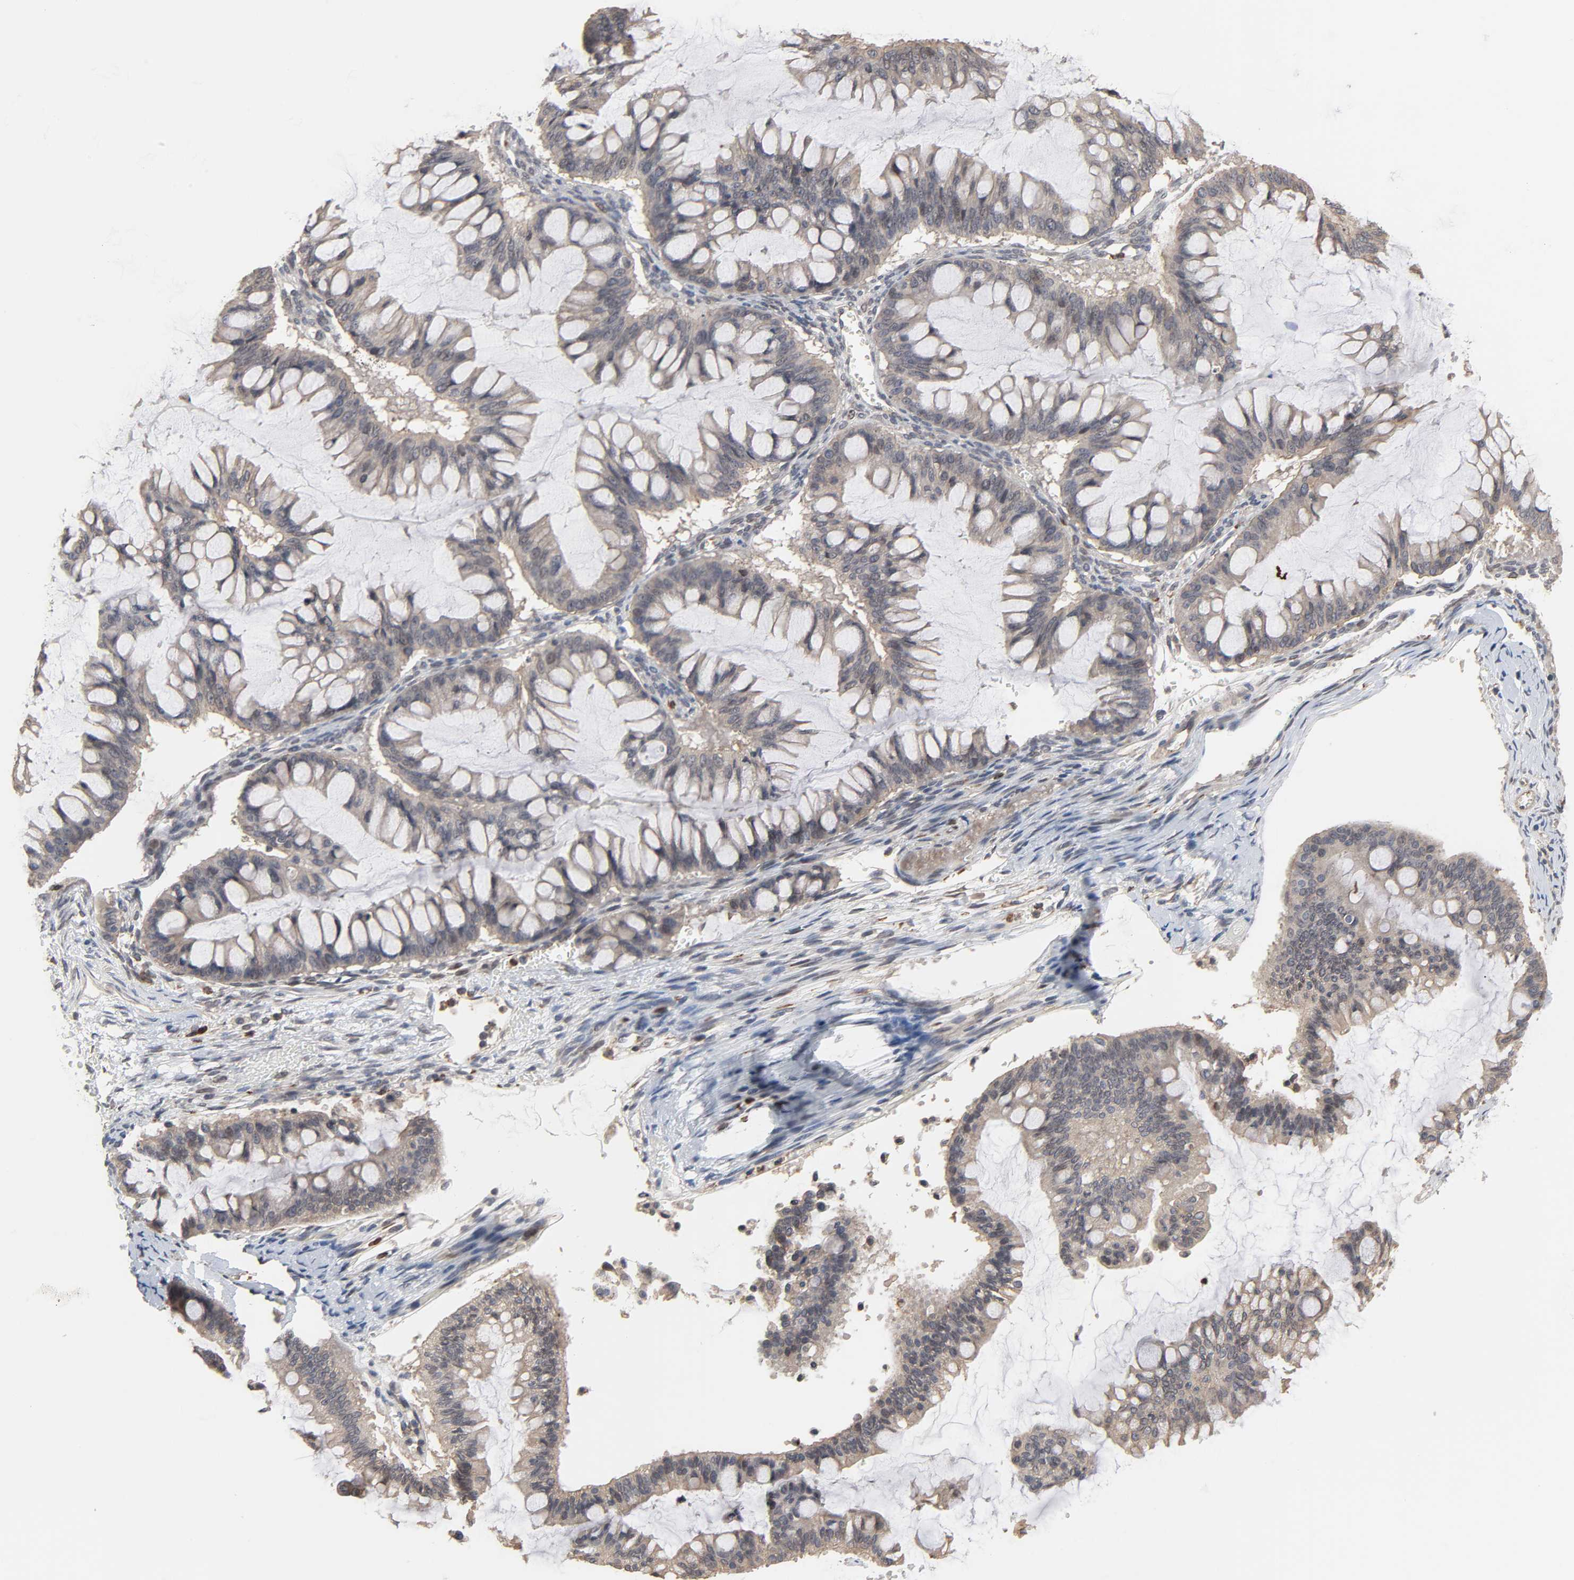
{"staining": {"intensity": "weak", "quantity": ">75%", "location": "cytoplasmic/membranous"}, "tissue": "ovarian cancer", "cell_type": "Tumor cells", "image_type": "cancer", "snomed": [{"axis": "morphology", "description": "Cystadenocarcinoma, mucinous, NOS"}, {"axis": "topography", "description": "Ovary"}], "caption": "IHC of ovarian mucinous cystadenocarcinoma displays low levels of weak cytoplasmic/membranous expression in about >75% of tumor cells.", "gene": "CCDC175", "patient": {"sex": "female", "age": 73}}